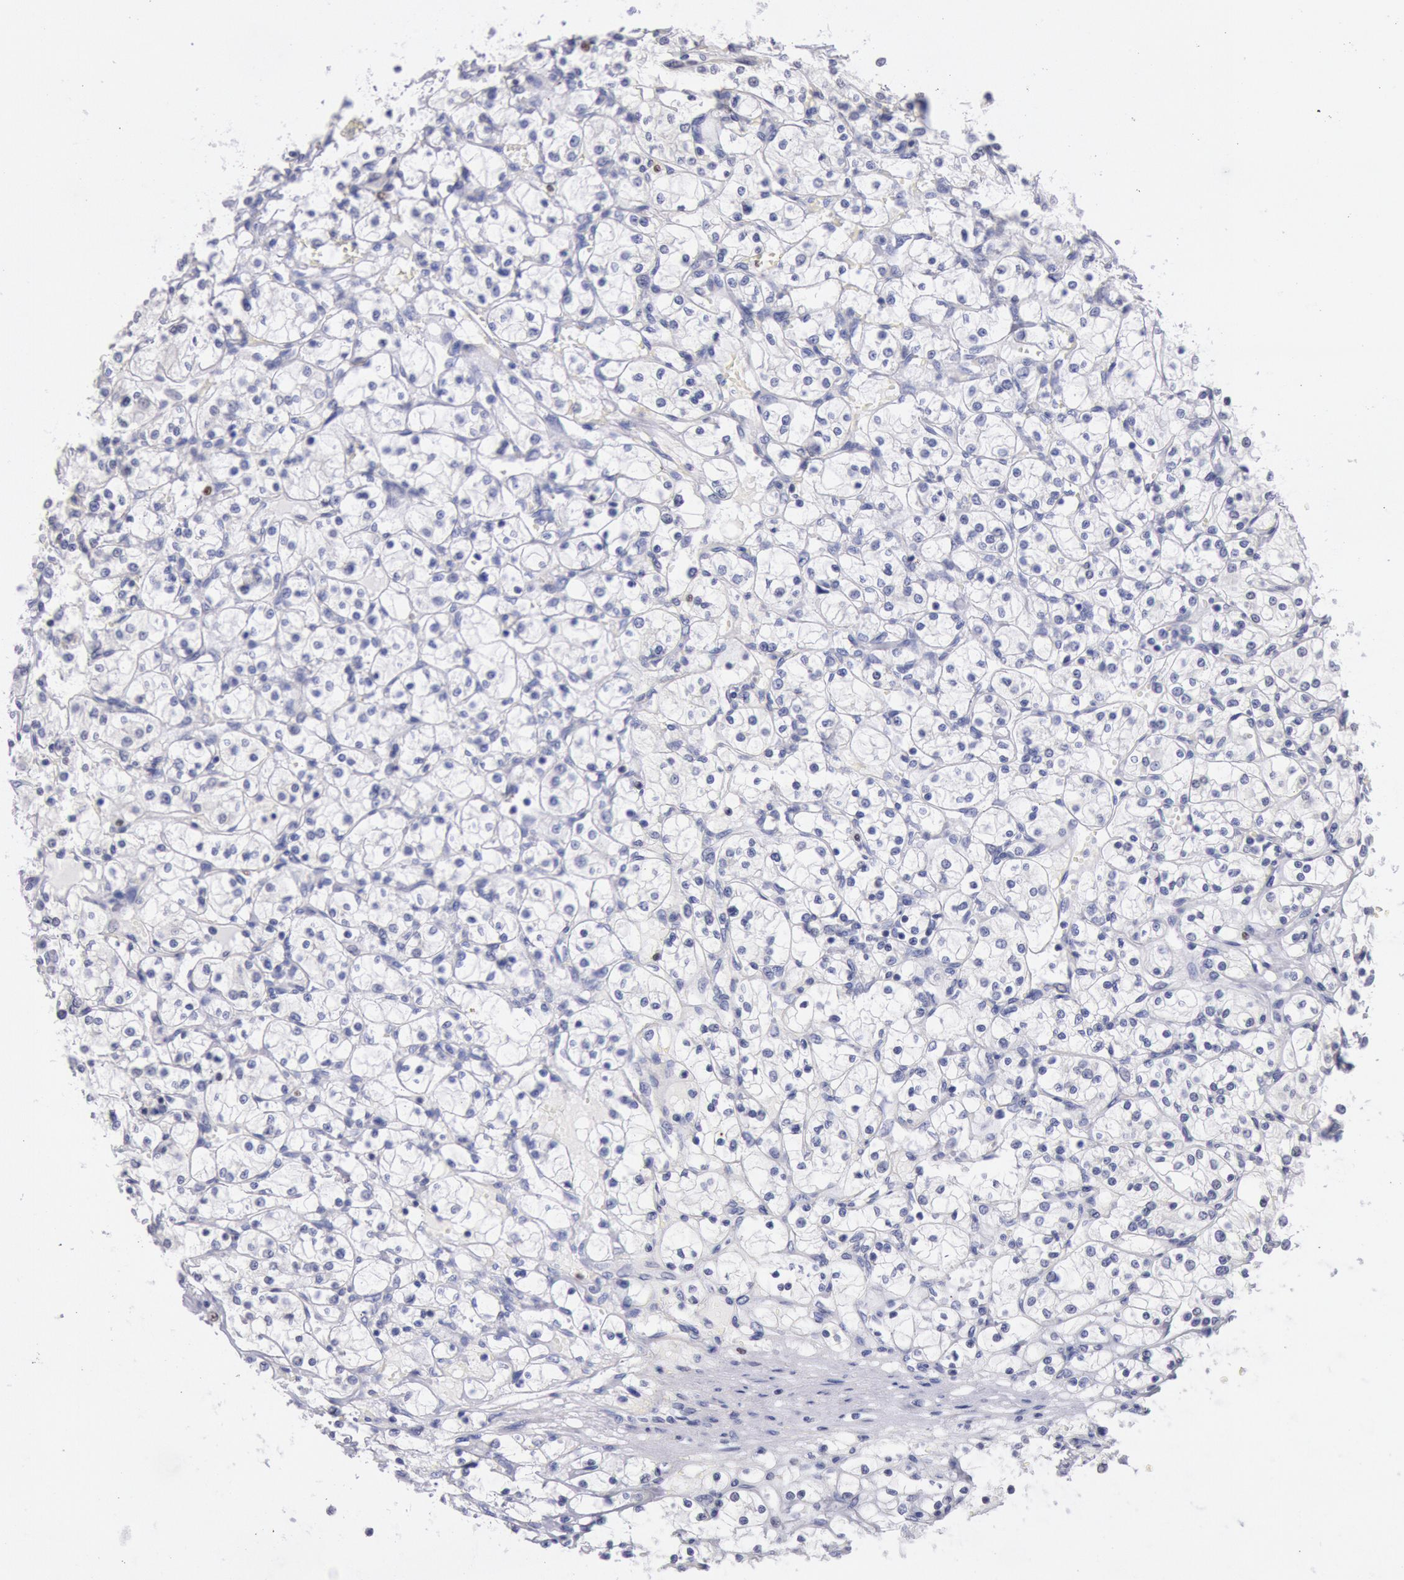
{"staining": {"intensity": "negative", "quantity": "none", "location": "none"}, "tissue": "renal cancer", "cell_type": "Tumor cells", "image_type": "cancer", "snomed": [{"axis": "morphology", "description": "Adenocarcinoma, NOS"}, {"axis": "topography", "description": "Kidney"}], "caption": "The micrograph reveals no staining of tumor cells in adenocarcinoma (renal). Nuclei are stained in blue.", "gene": "RPS6KA5", "patient": {"sex": "male", "age": 61}}